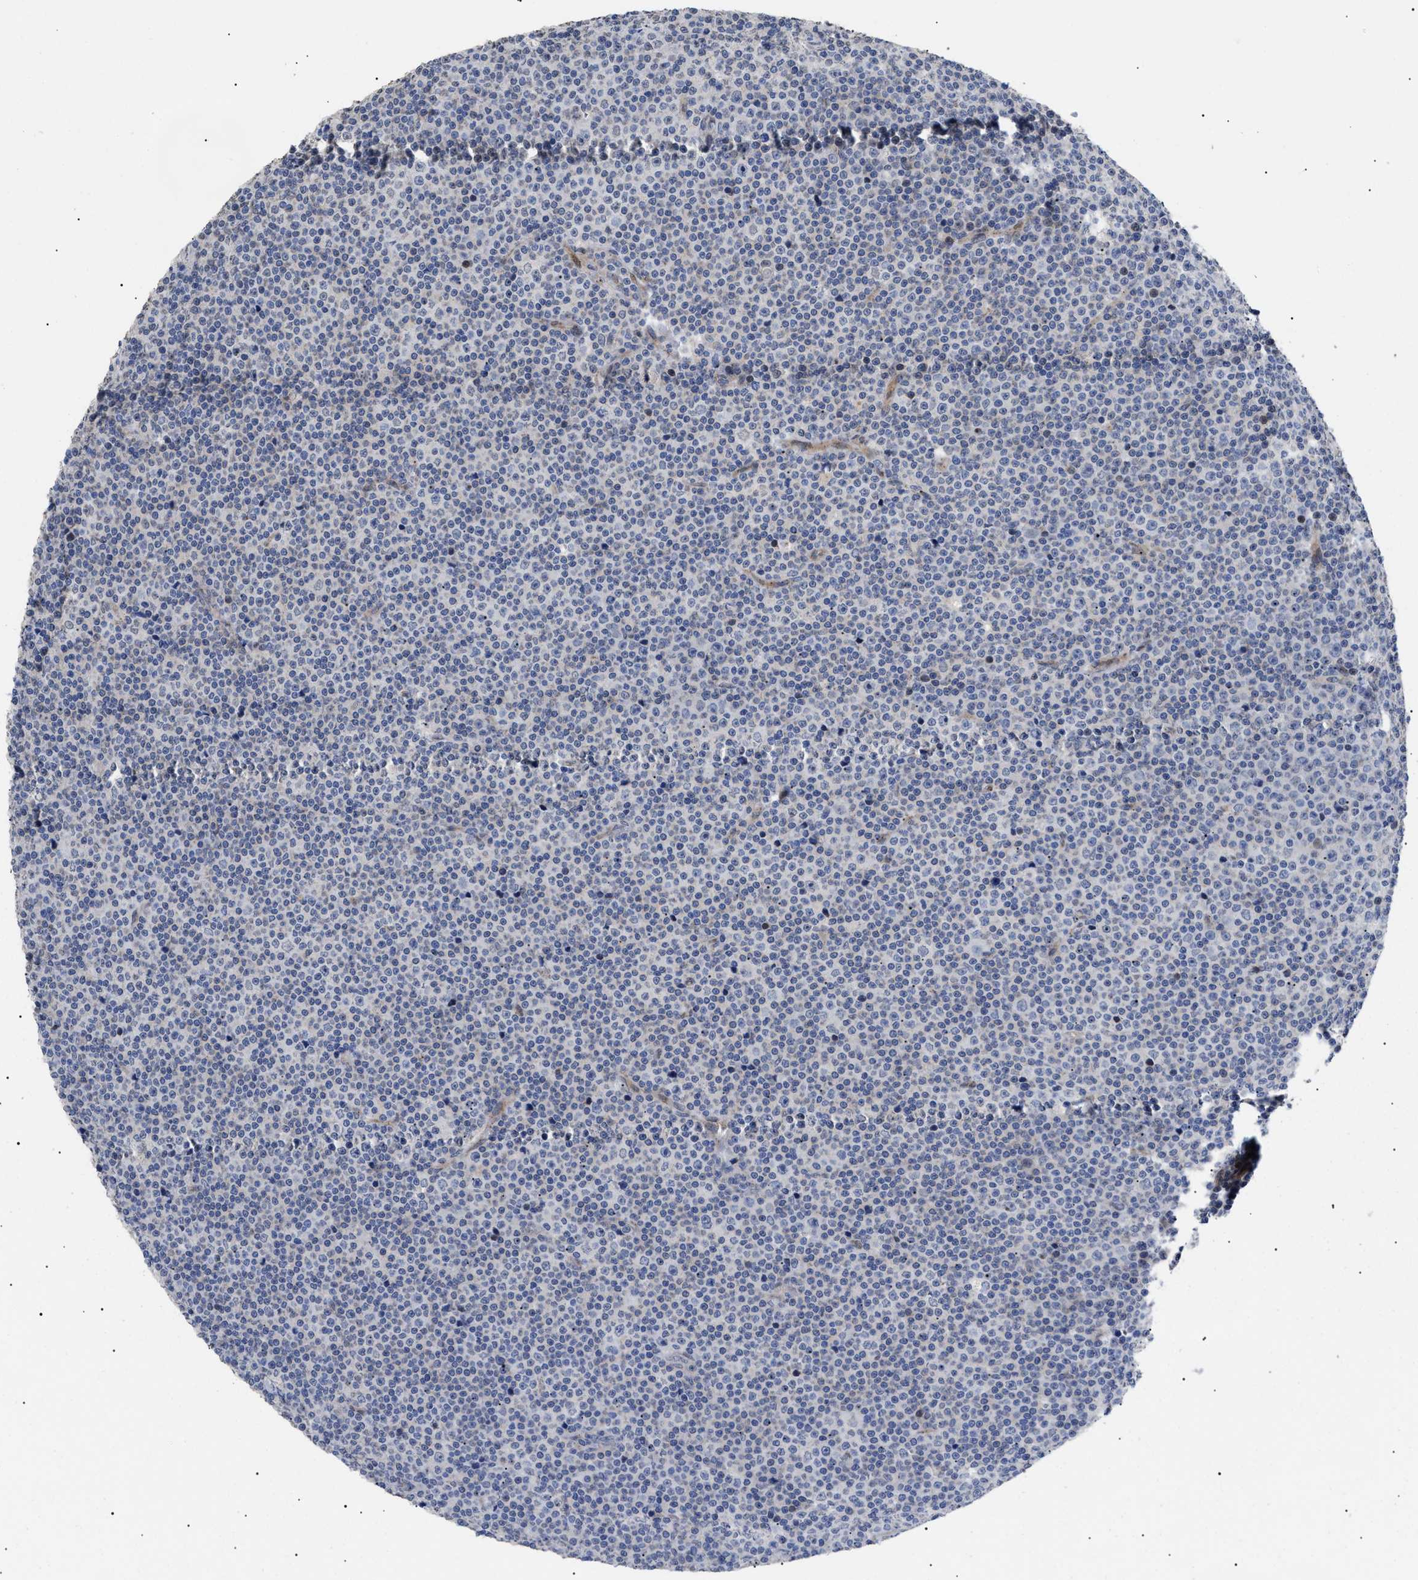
{"staining": {"intensity": "negative", "quantity": "none", "location": "none"}, "tissue": "lymphoma", "cell_type": "Tumor cells", "image_type": "cancer", "snomed": [{"axis": "morphology", "description": "Malignant lymphoma, non-Hodgkin's type, Low grade"}, {"axis": "topography", "description": "Lymph node"}], "caption": "Tumor cells show no significant staining in low-grade malignant lymphoma, non-Hodgkin's type.", "gene": "SFXN5", "patient": {"sex": "female", "age": 67}}